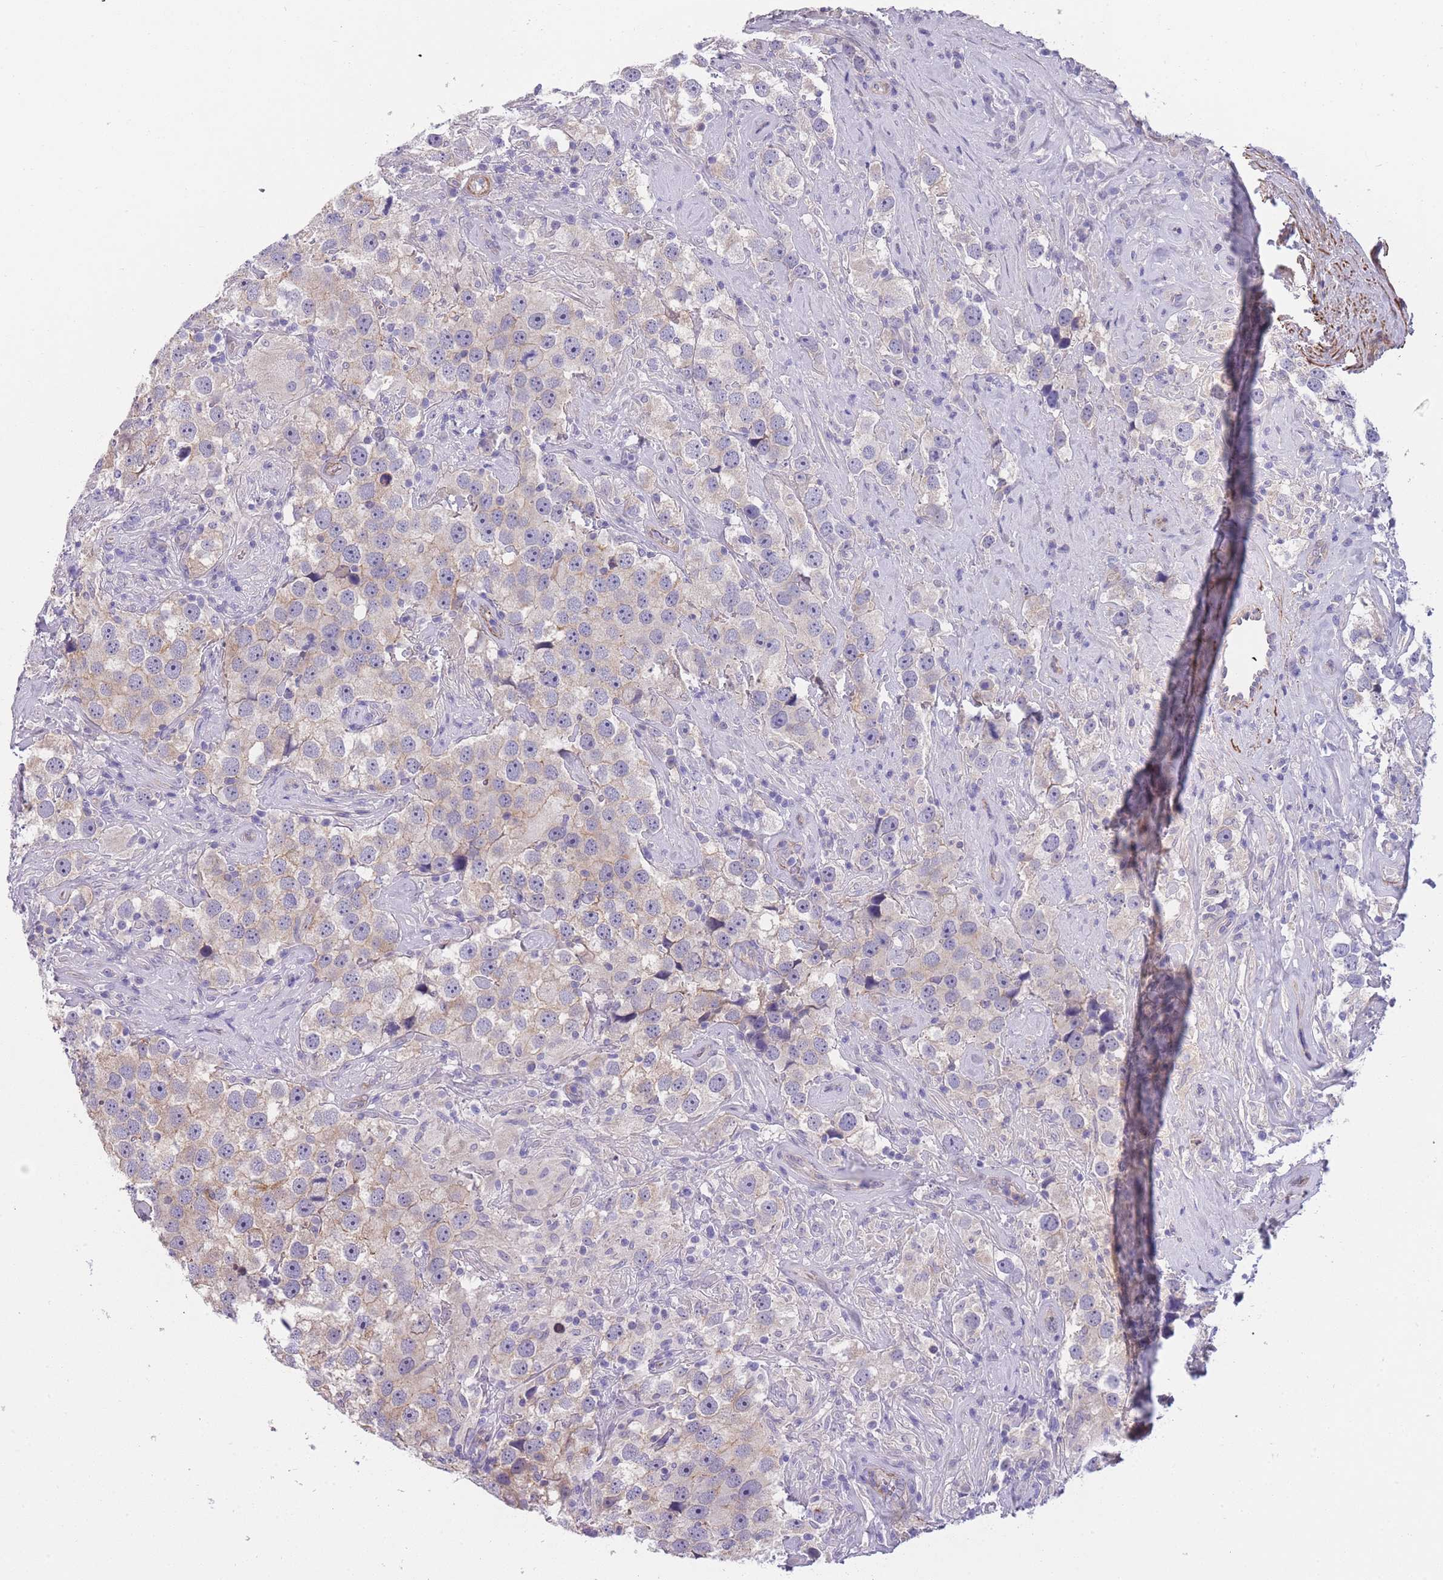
{"staining": {"intensity": "negative", "quantity": "none", "location": "none"}, "tissue": "testis cancer", "cell_type": "Tumor cells", "image_type": "cancer", "snomed": [{"axis": "morphology", "description": "Seminoma, NOS"}, {"axis": "topography", "description": "Testis"}], "caption": "Testis seminoma was stained to show a protein in brown. There is no significant expression in tumor cells.", "gene": "FAM124A", "patient": {"sex": "male", "age": 49}}